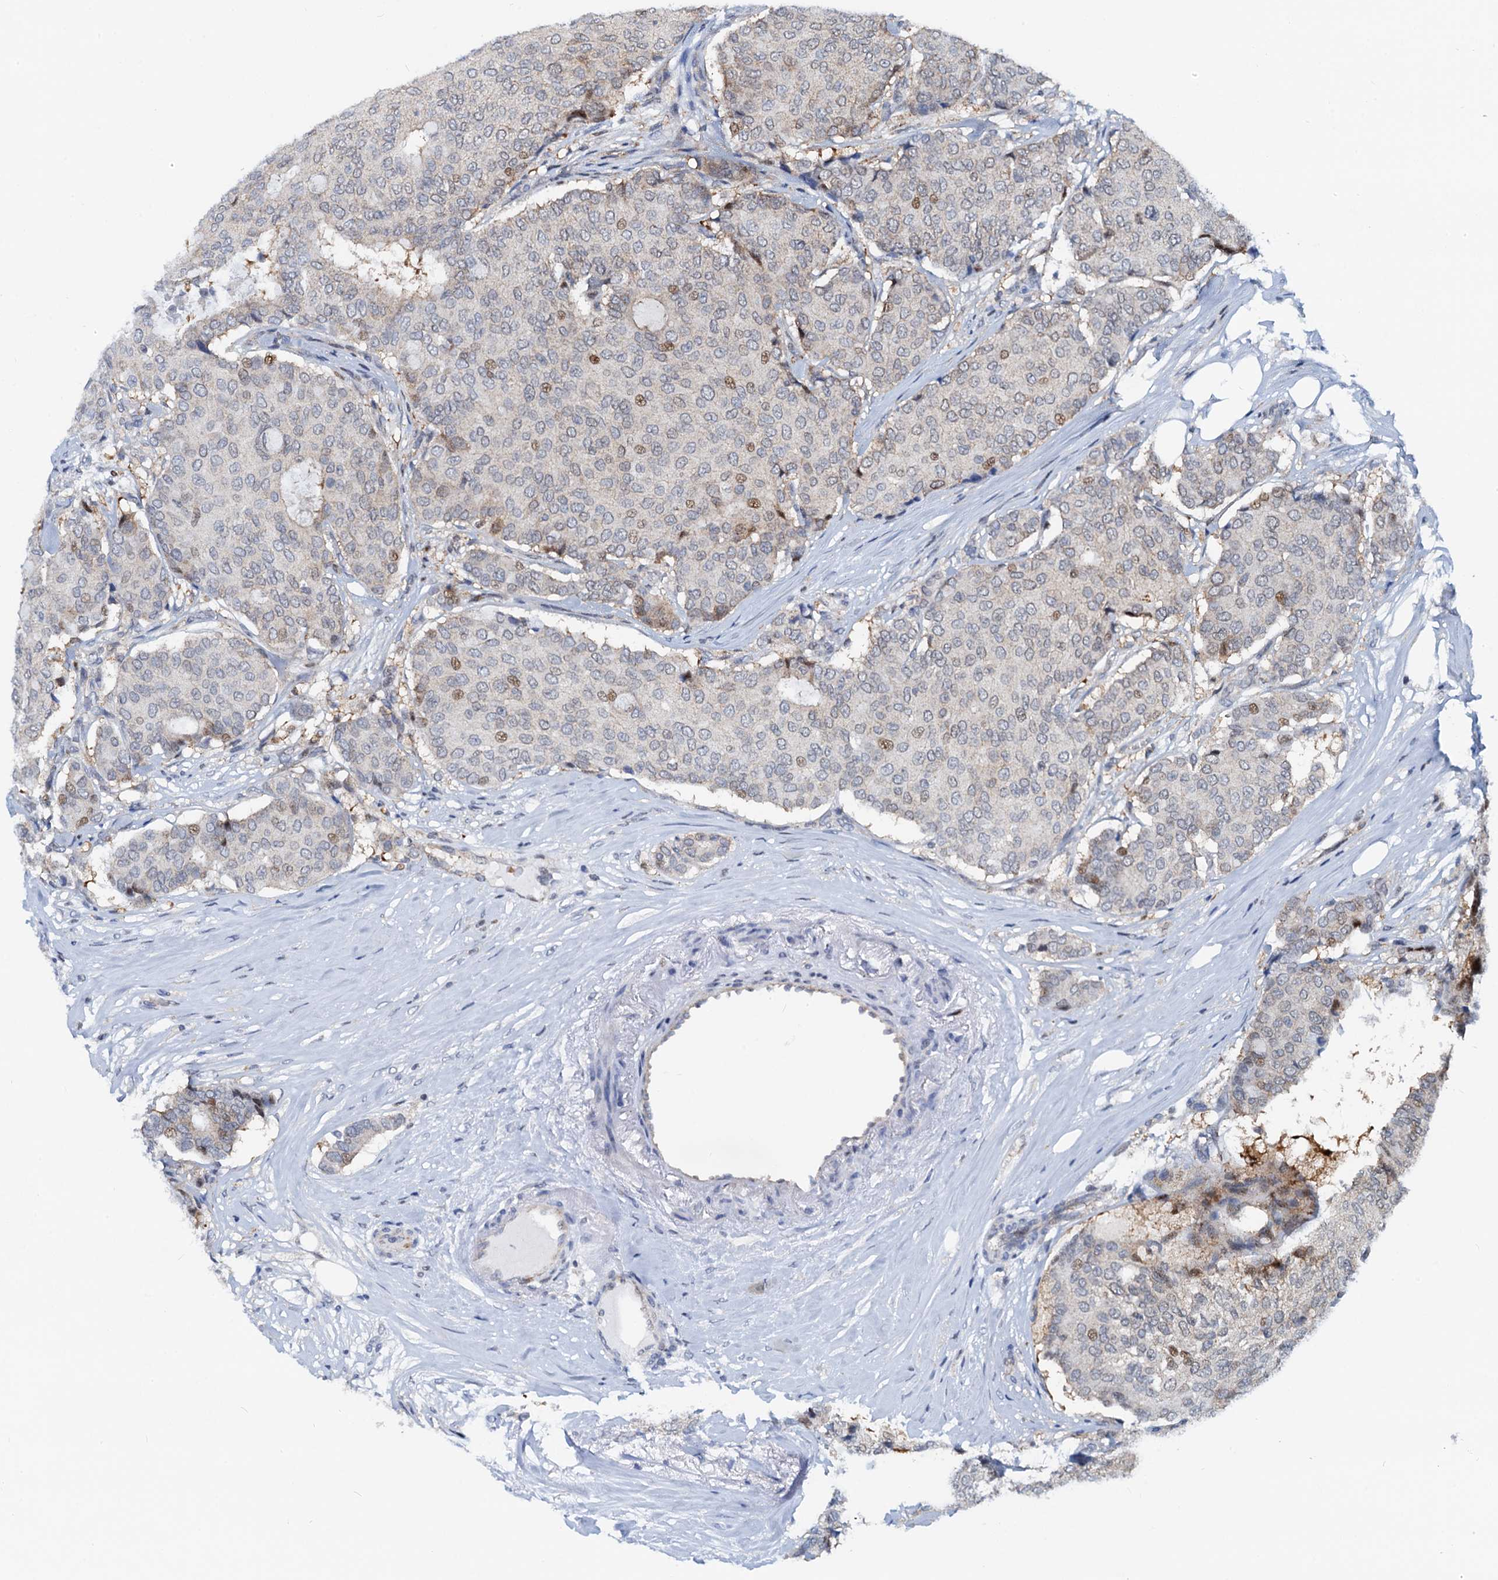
{"staining": {"intensity": "moderate", "quantity": "<25%", "location": "nuclear"}, "tissue": "breast cancer", "cell_type": "Tumor cells", "image_type": "cancer", "snomed": [{"axis": "morphology", "description": "Duct carcinoma"}, {"axis": "topography", "description": "Breast"}], "caption": "This is a photomicrograph of IHC staining of breast infiltrating ductal carcinoma, which shows moderate staining in the nuclear of tumor cells.", "gene": "PTGES3", "patient": {"sex": "female", "age": 75}}